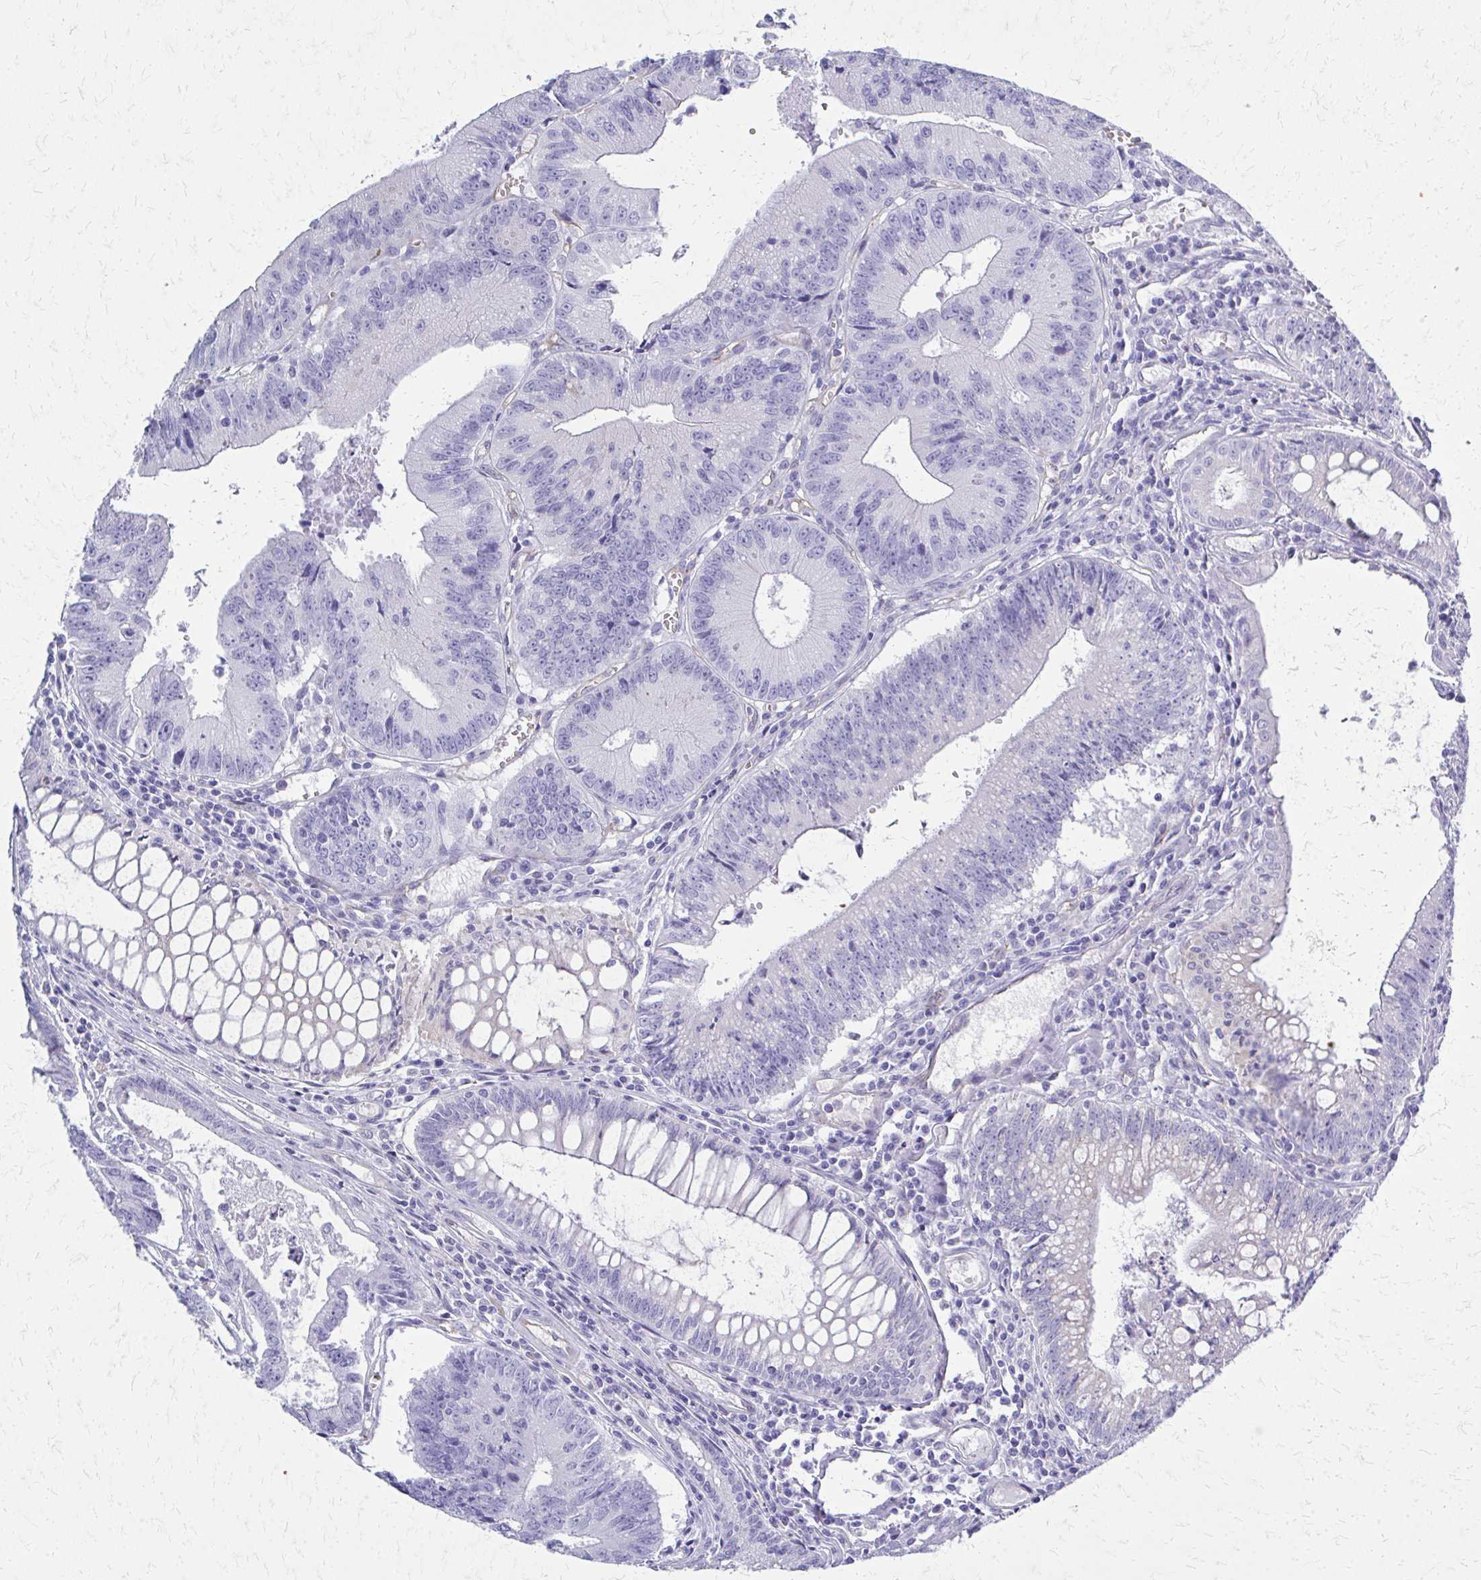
{"staining": {"intensity": "negative", "quantity": "none", "location": "none"}, "tissue": "colorectal cancer", "cell_type": "Tumor cells", "image_type": "cancer", "snomed": [{"axis": "morphology", "description": "Adenocarcinoma, NOS"}, {"axis": "topography", "description": "Rectum"}], "caption": "This micrograph is of adenocarcinoma (colorectal) stained with immunohistochemistry (IHC) to label a protein in brown with the nuclei are counter-stained blue. There is no positivity in tumor cells.", "gene": "TPSG1", "patient": {"sex": "female", "age": 81}}